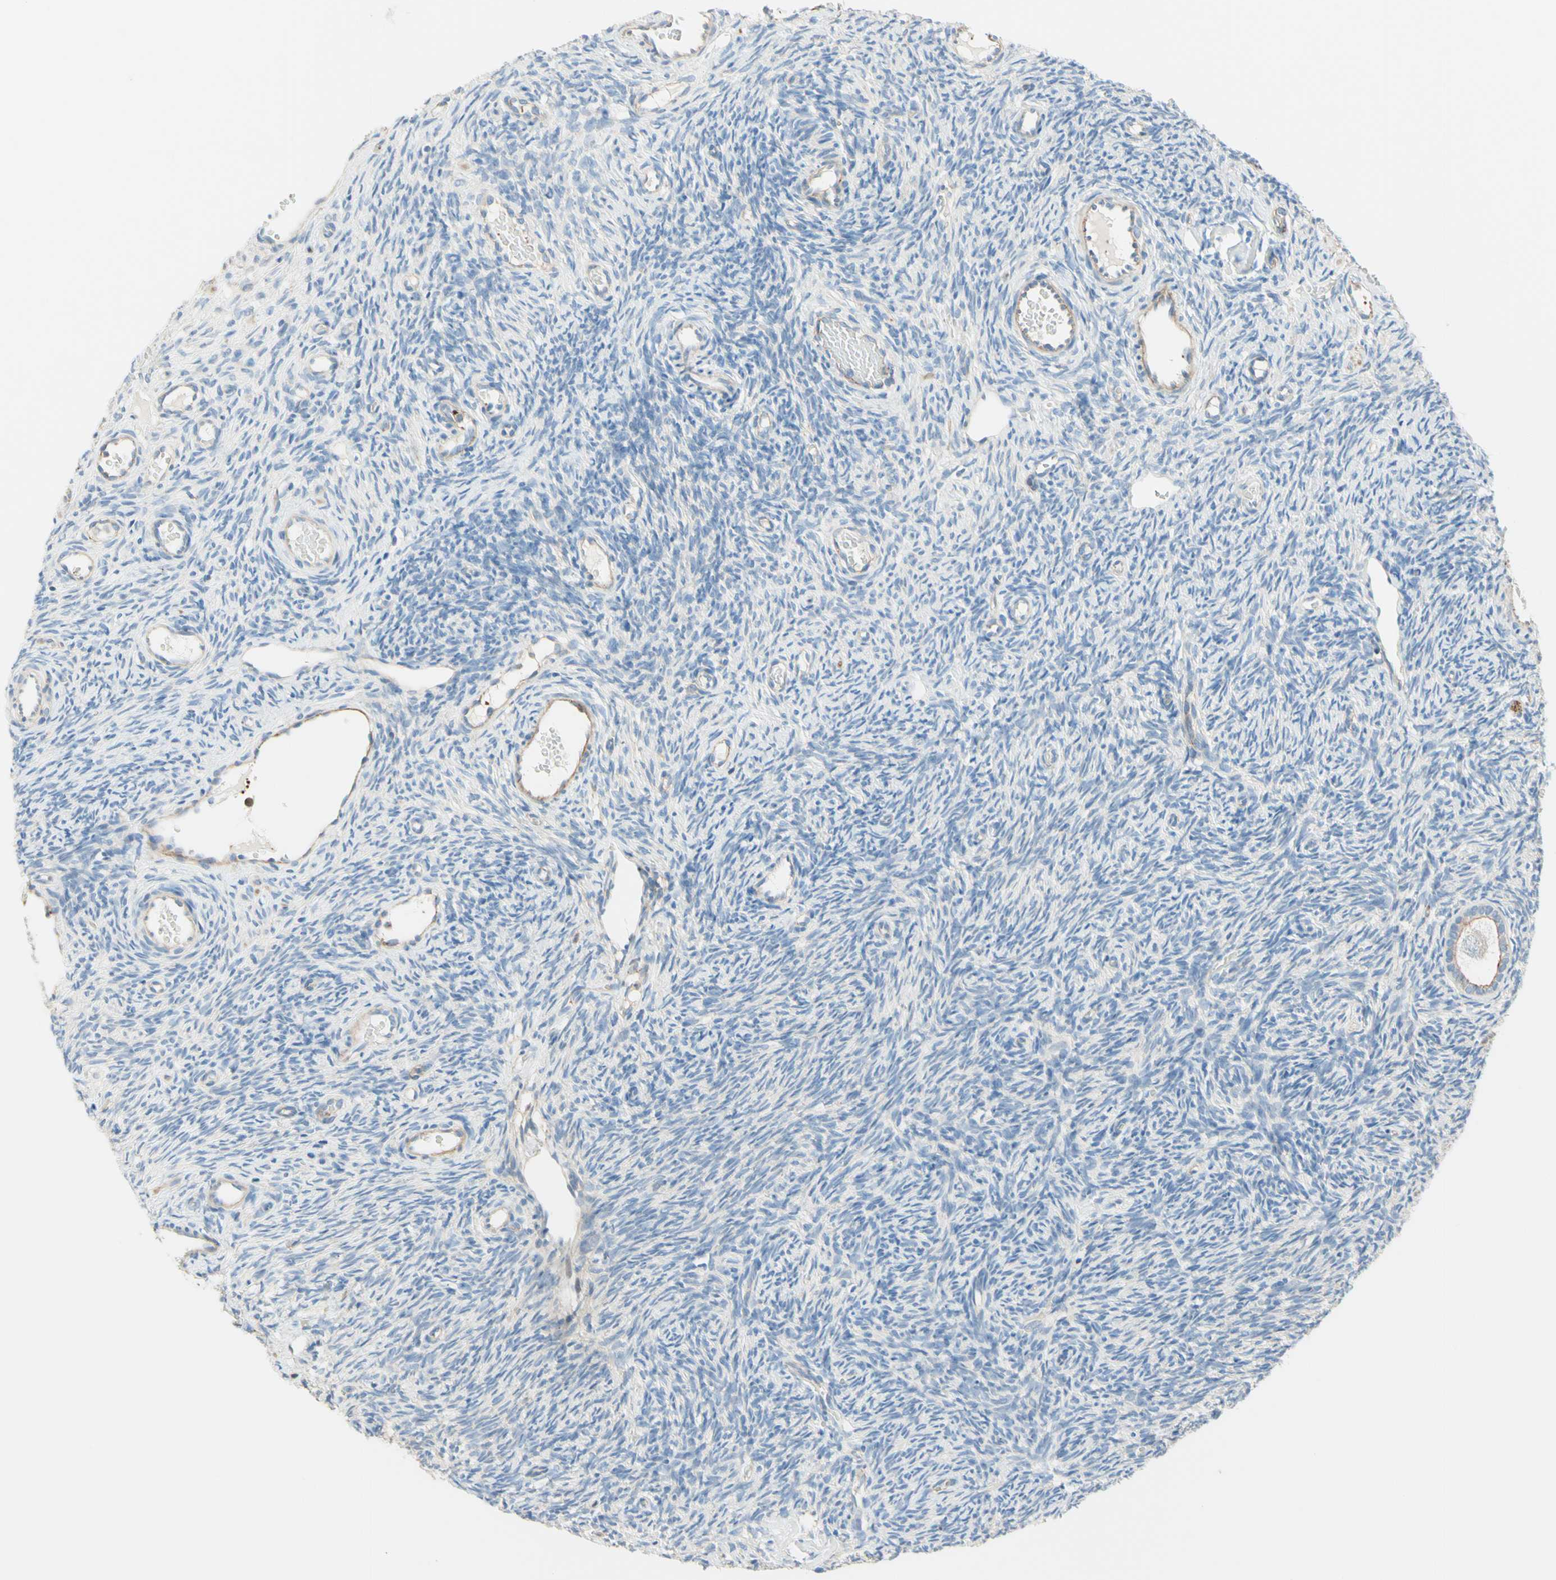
{"staining": {"intensity": "negative", "quantity": "none", "location": "none"}, "tissue": "ovary", "cell_type": "Follicle cells", "image_type": "normal", "snomed": [{"axis": "morphology", "description": "Normal tissue, NOS"}, {"axis": "topography", "description": "Ovary"}], "caption": "Follicle cells are negative for brown protein staining in normal ovary. (Immunohistochemistry, brightfield microscopy, high magnification).", "gene": "SEMA4C", "patient": {"sex": "female", "age": 35}}